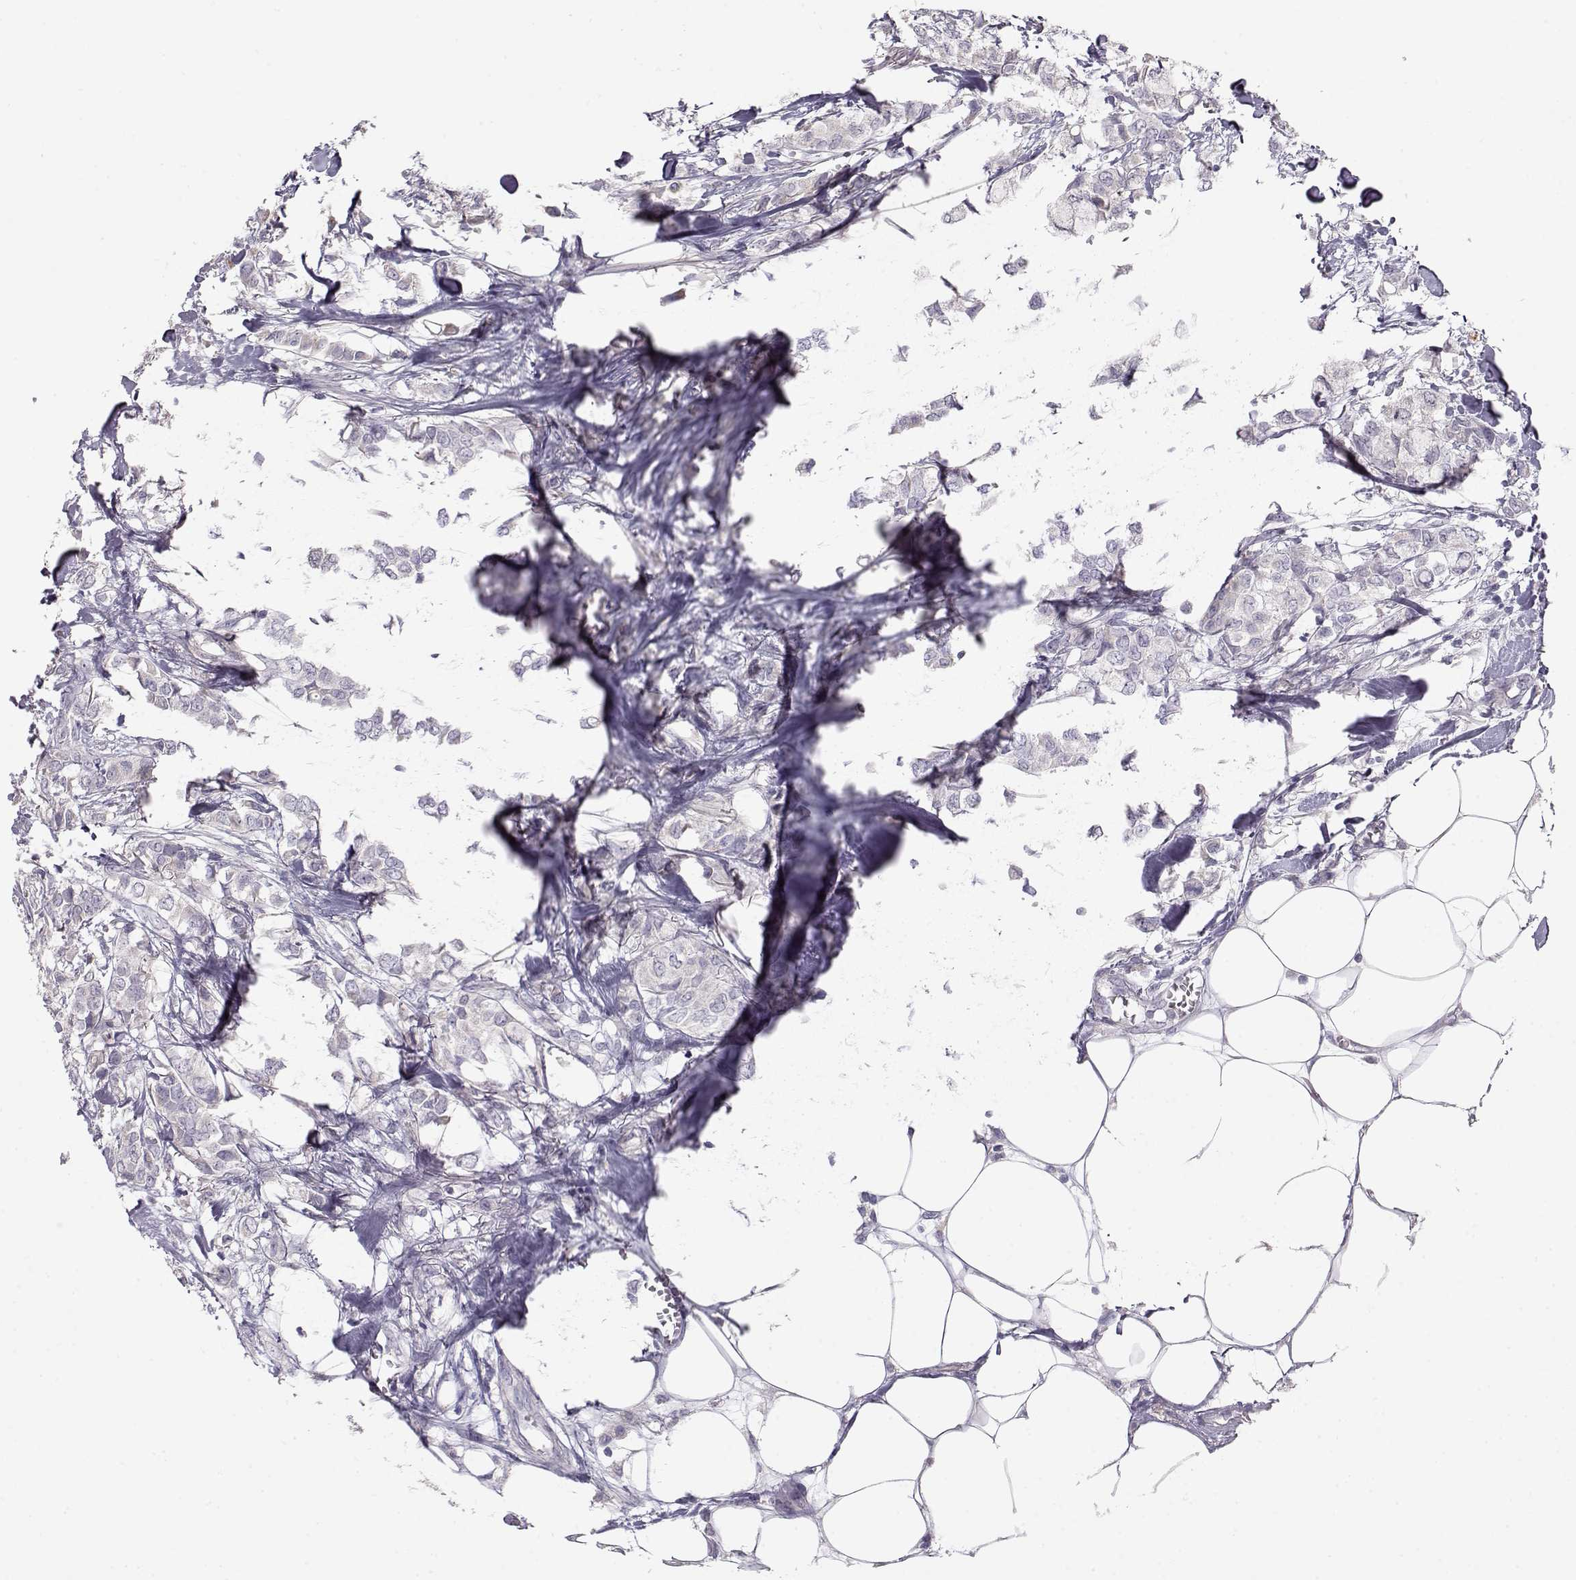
{"staining": {"intensity": "negative", "quantity": "none", "location": "none"}, "tissue": "breast cancer", "cell_type": "Tumor cells", "image_type": "cancer", "snomed": [{"axis": "morphology", "description": "Duct carcinoma"}, {"axis": "topography", "description": "Breast"}], "caption": "This is a histopathology image of immunohistochemistry staining of breast cancer (infiltrating ductal carcinoma), which shows no positivity in tumor cells. (DAB immunohistochemistry (IHC) visualized using brightfield microscopy, high magnification).", "gene": "GRK1", "patient": {"sex": "female", "age": 85}}